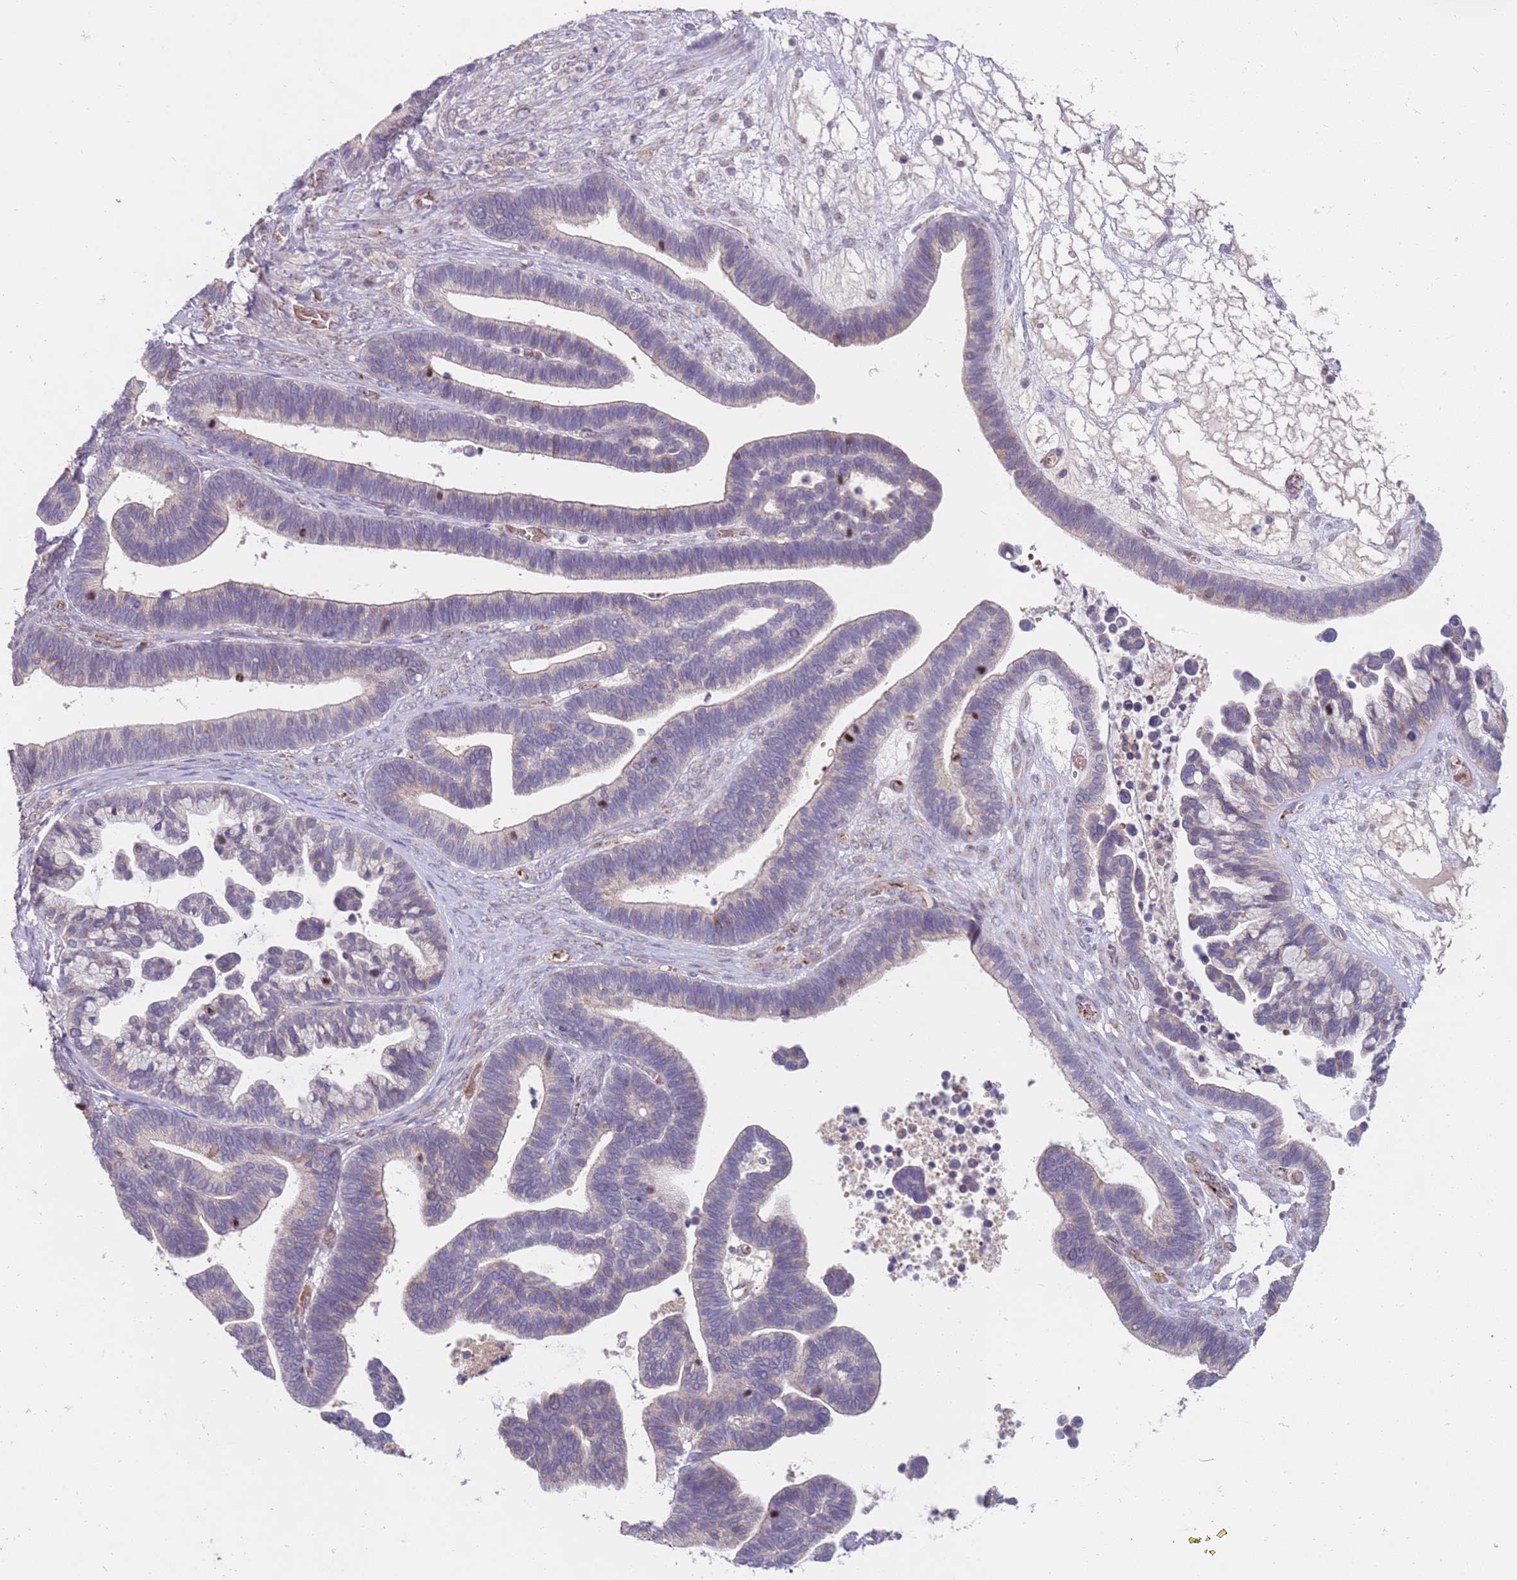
{"staining": {"intensity": "weak", "quantity": "<25%", "location": "cytoplasmic/membranous"}, "tissue": "ovarian cancer", "cell_type": "Tumor cells", "image_type": "cancer", "snomed": [{"axis": "morphology", "description": "Cystadenocarcinoma, serous, NOS"}, {"axis": "topography", "description": "Ovary"}], "caption": "Immunohistochemical staining of serous cystadenocarcinoma (ovarian) shows no significant staining in tumor cells.", "gene": "NMUR2", "patient": {"sex": "female", "age": 56}}